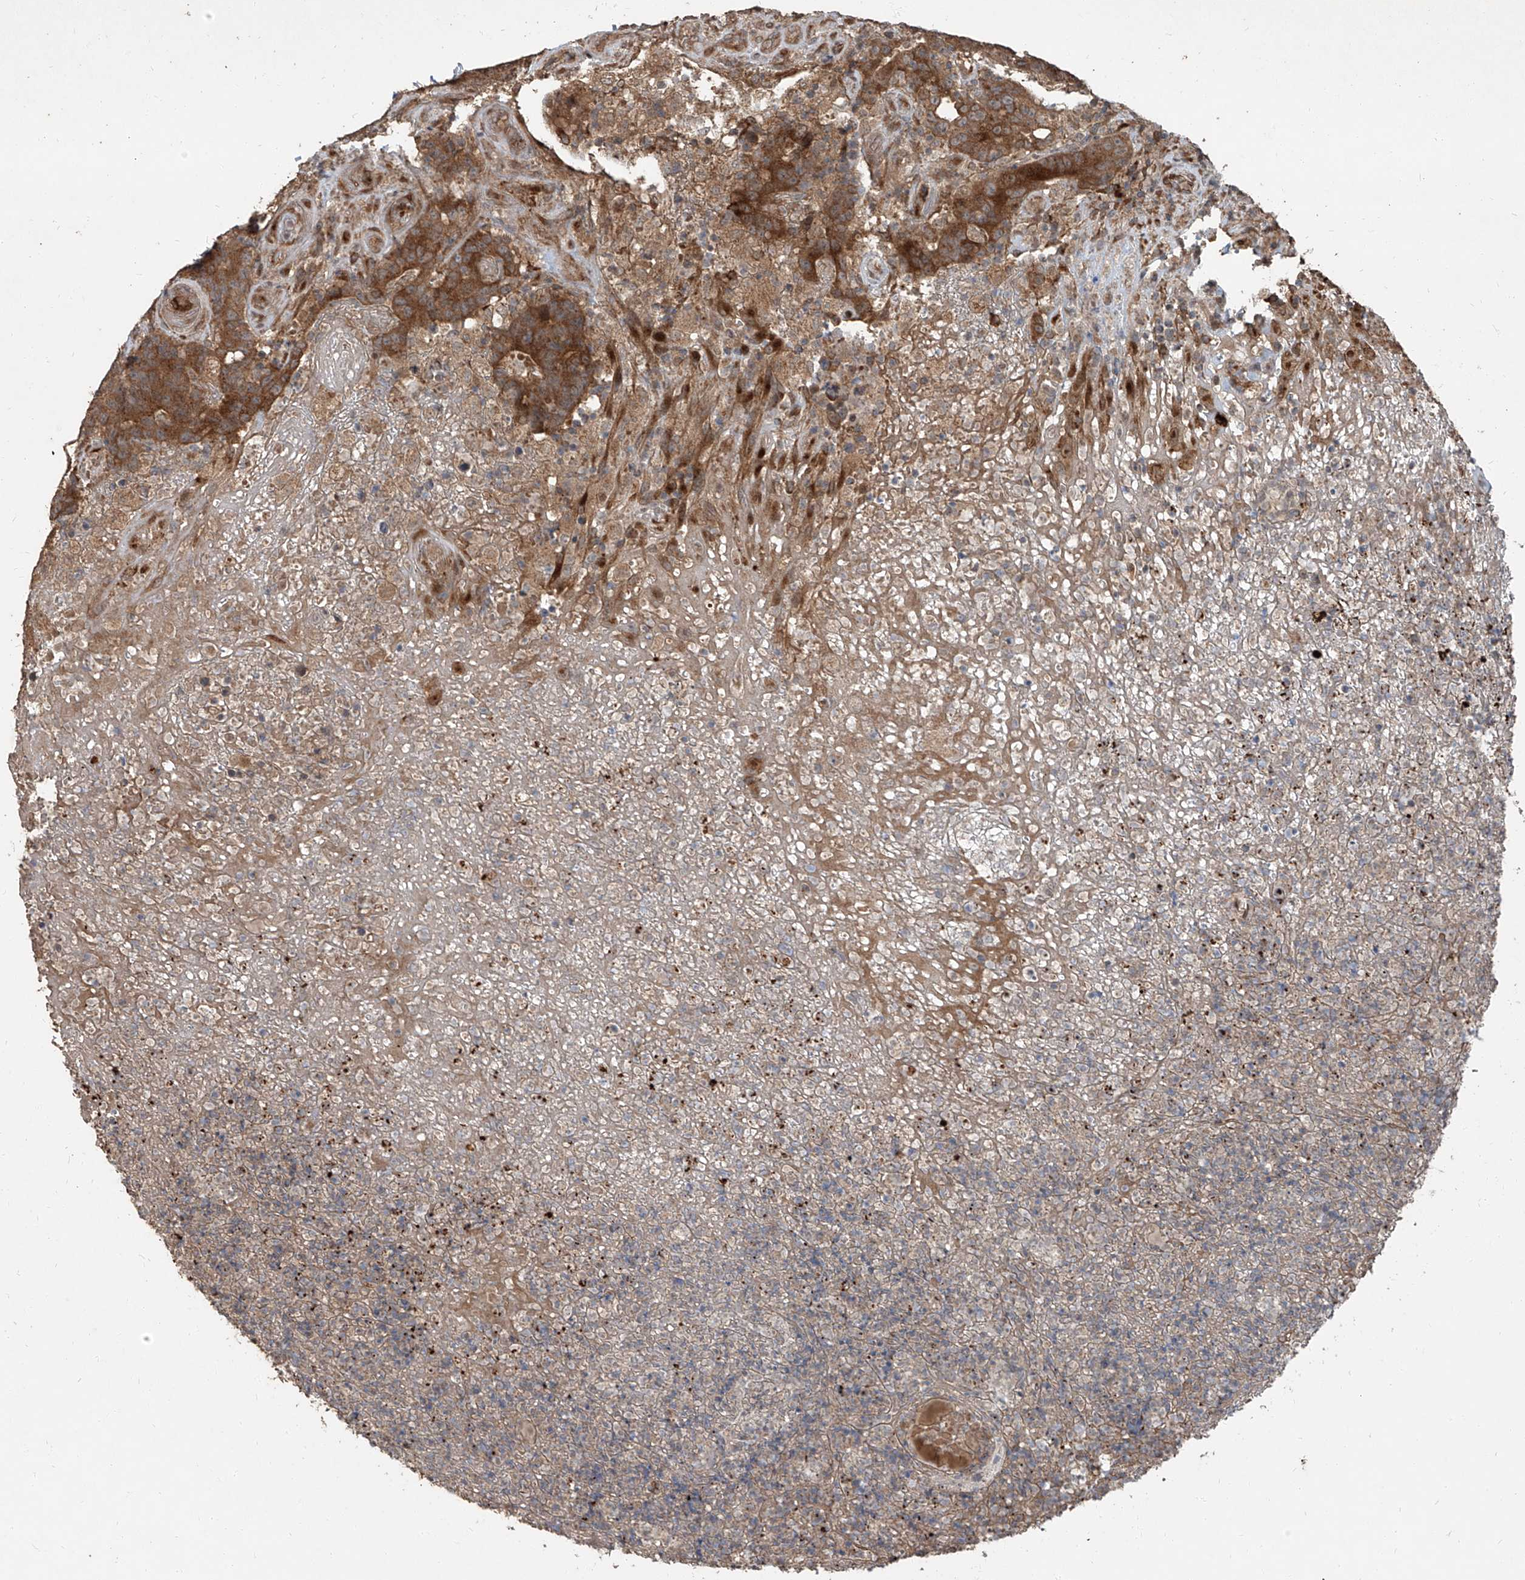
{"staining": {"intensity": "moderate", "quantity": ">75%", "location": "cytoplasmic/membranous"}, "tissue": "colorectal cancer", "cell_type": "Tumor cells", "image_type": "cancer", "snomed": [{"axis": "morphology", "description": "Normal tissue, NOS"}, {"axis": "morphology", "description": "Adenocarcinoma, NOS"}, {"axis": "topography", "description": "Colon"}], "caption": "DAB (3,3'-diaminobenzidine) immunohistochemical staining of human adenocarcinoma (colorectal) displays moderate cytoplasmic/membranous protein positivity in about >75% of tumor cells. Immunohistochemistry (ihc) stains the protein in brown and the nuclei are stained blue.", "gene": "CCN1", "patient": {"sex": "female", "age": 75}}